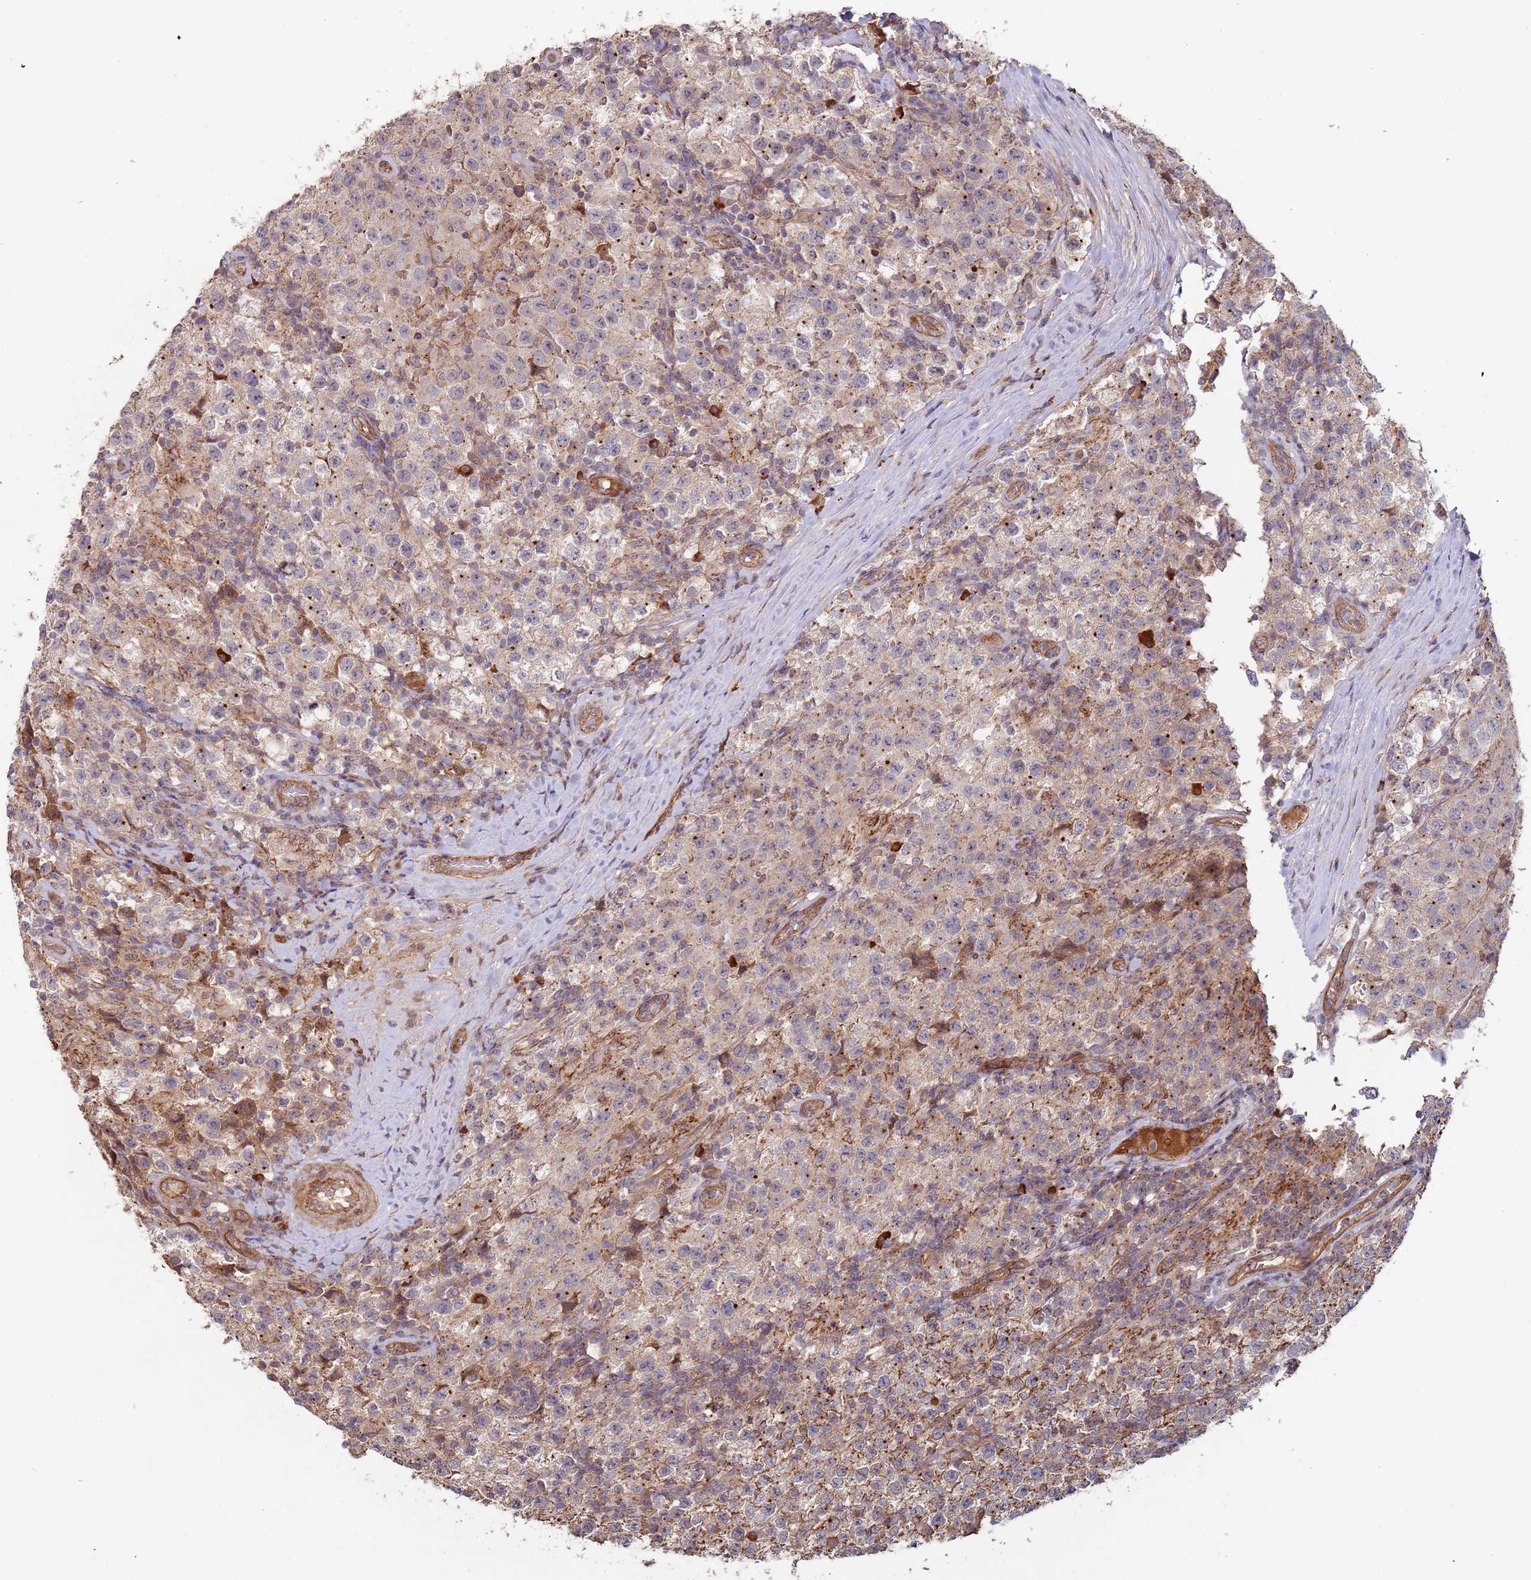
{"staining": {"intensity": "weak", "quantity": "<25%", "location": "cytoplasmic/membranous"}, "tissue": "testis cancer", "cell_type": "Tumor cells", "image_type": "cancer", "snomed": [{"axis": "morphology", "description": "Seminoma, NOS"}, {"axis": "morphology", "description": "Carcinoma, Embryonal, NOS"}, {"axis": "topography", "description": "Testis"}], "caption": "High magnification brightfield microscopy of testis cancer stained with DAB (brown) and counterstained with hematoxylin (blue): tumor cells show no significant expression. Brightfield microscopy of immunohistochemistry (IHC) stained with DAB (brown) and hematoxylin (blue), captured at high magnification.", "gene": "KANSL1L", "patient": {"sex": "male", "age": 41}}